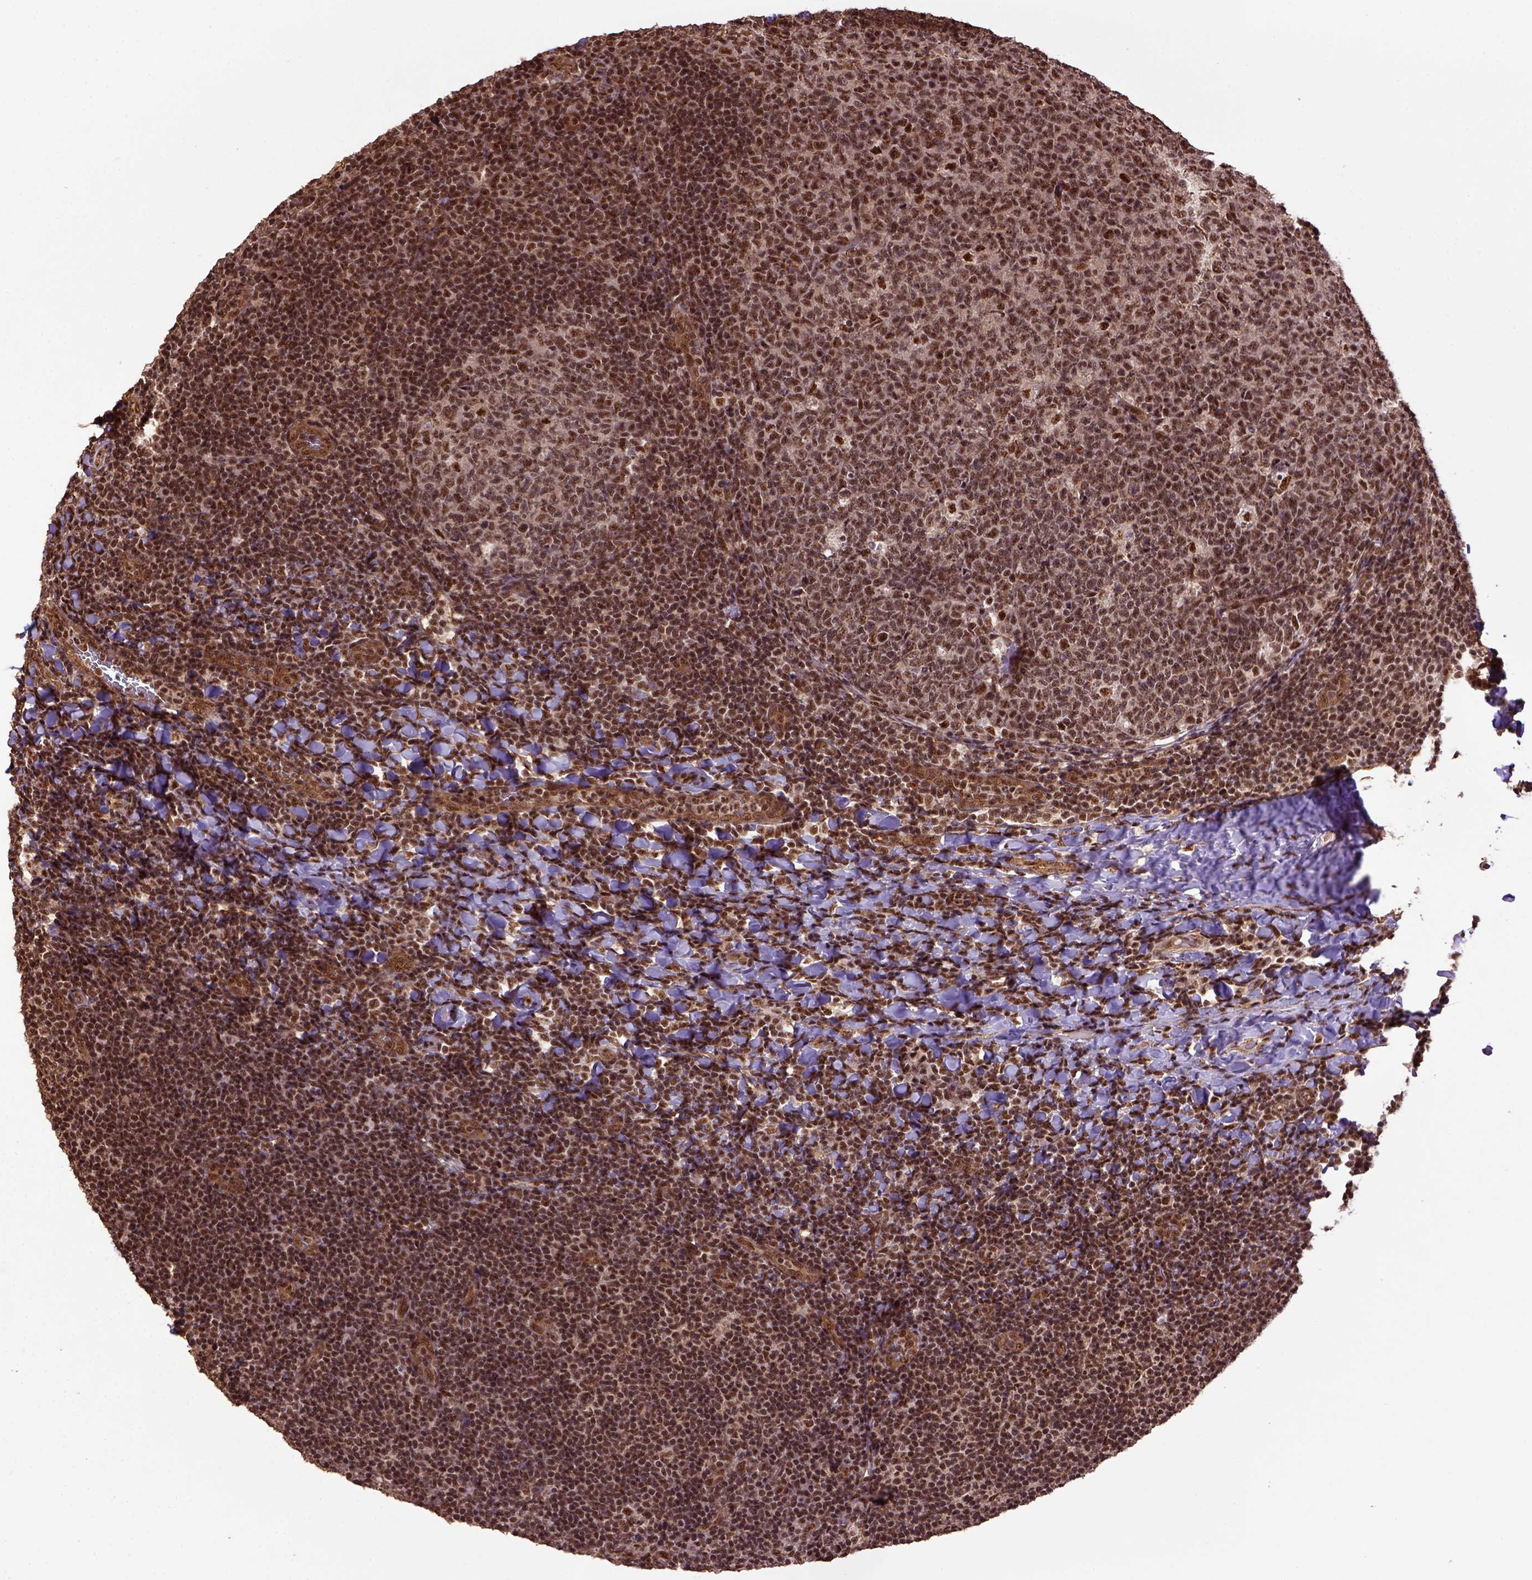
{"staining": {"intensity": "strong", "quantity": ">75%", "location": "nuclear"}, "tissue": "tonsil", "cell_type": "Germinal center cells", "image_type": "normal", "snomed": [{"axis": "morphology", "description": "Normal tissue, NOS"}, {"axis": "topography", "description": "Tonsil"}], "caption": "Human tonsil stained with a brown dye demonstrates strong nuclear positive staining in approximately >75% of germinal center cells.", "gene": "PPIG", "patient": {"sex": "male", "age": 17}}